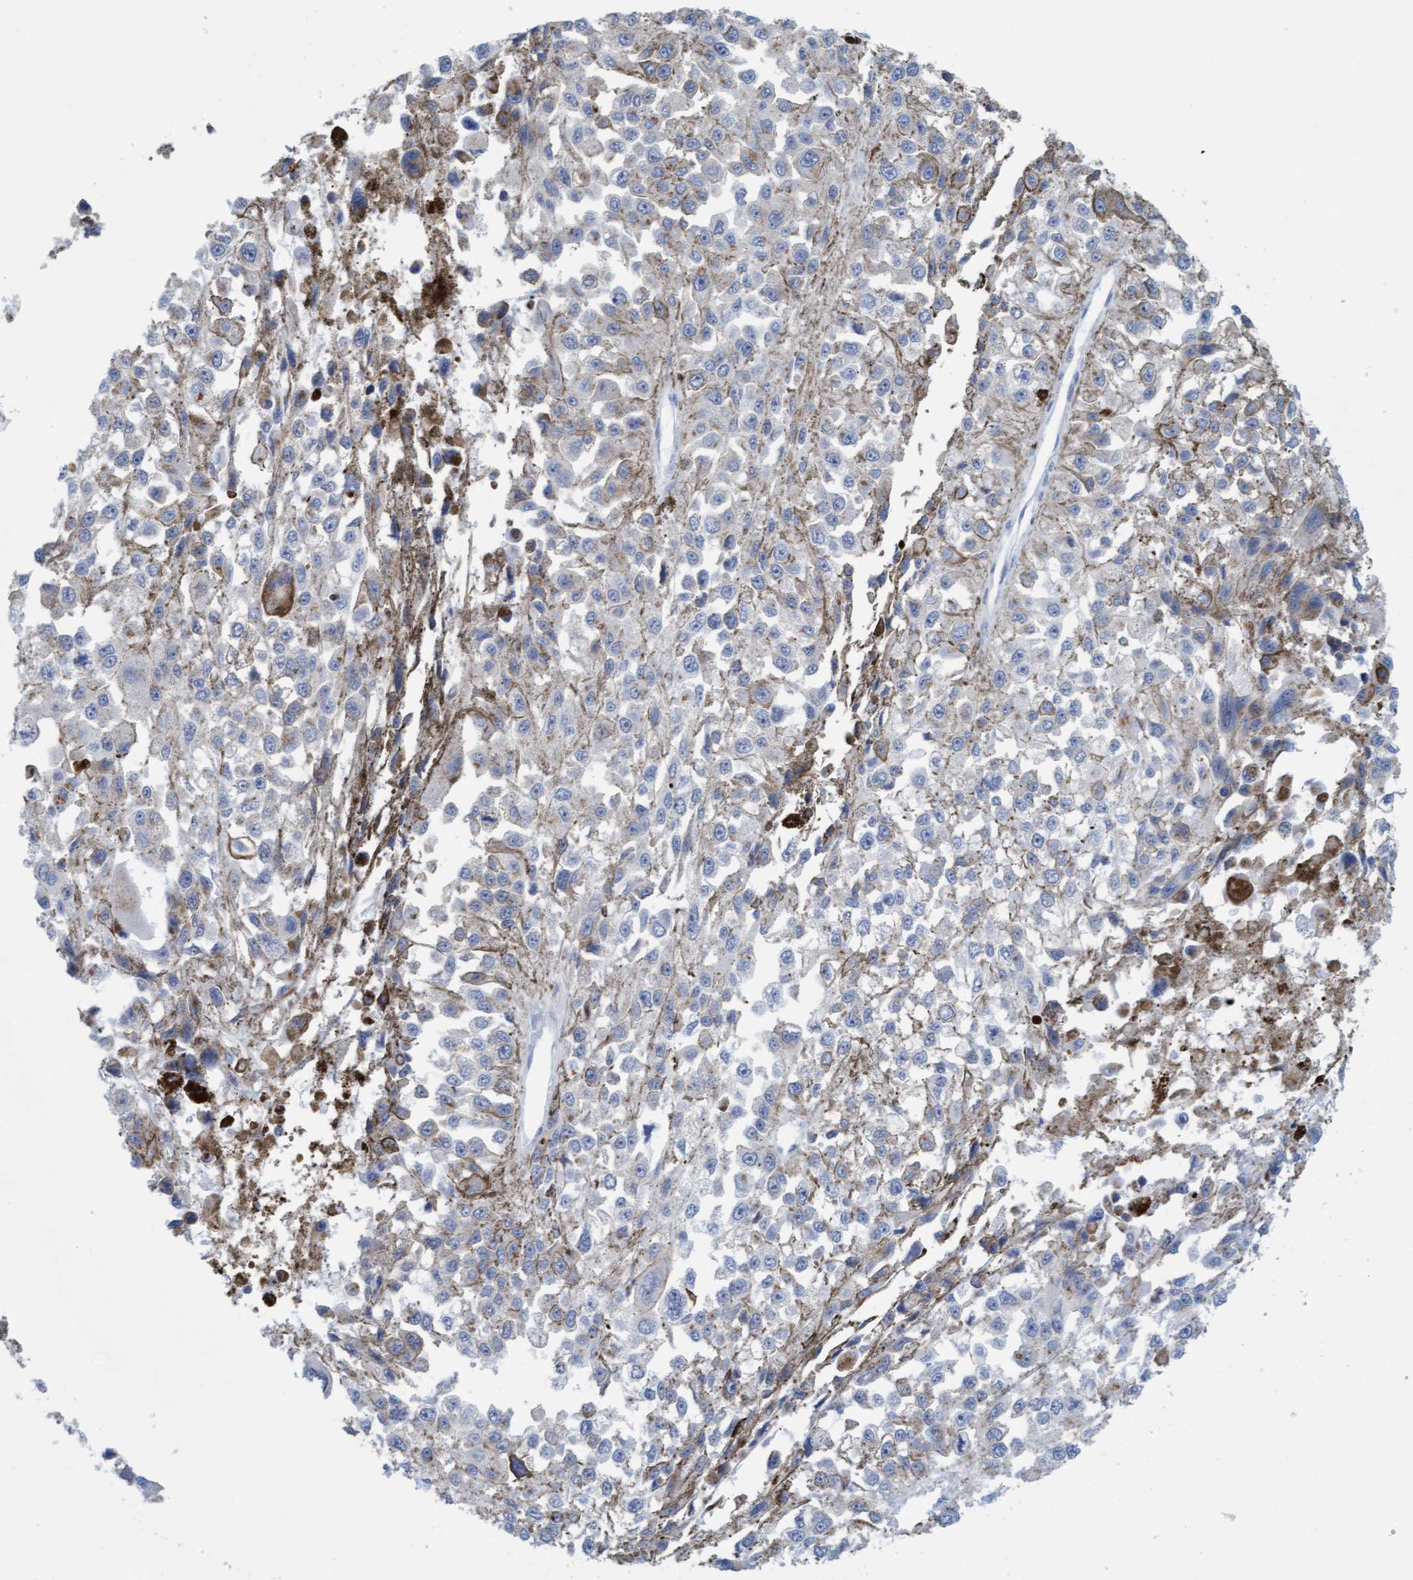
{"staining": {"intensity": "negative", "quantity": "none", "location": "none"}, "tissue": "melanoma", "cell_type": "Tumor cells", "image_type": "cancer", "snomed": [{"axis": "morphology", "description": "Malignant melanoma, Metastatic site"}, {"axis": "topography", "description": "Lymph node"}], "caption": "This histopathology image is of malignant melanoma (metastatic site) stained with immunohistochemistry (IHC) to label a protein in brown with the nuclei are counter-stained blue. There is no expression in tumor cells.", "gene": "P2RX5", "patient": {"sex": "male", "age": 59}}